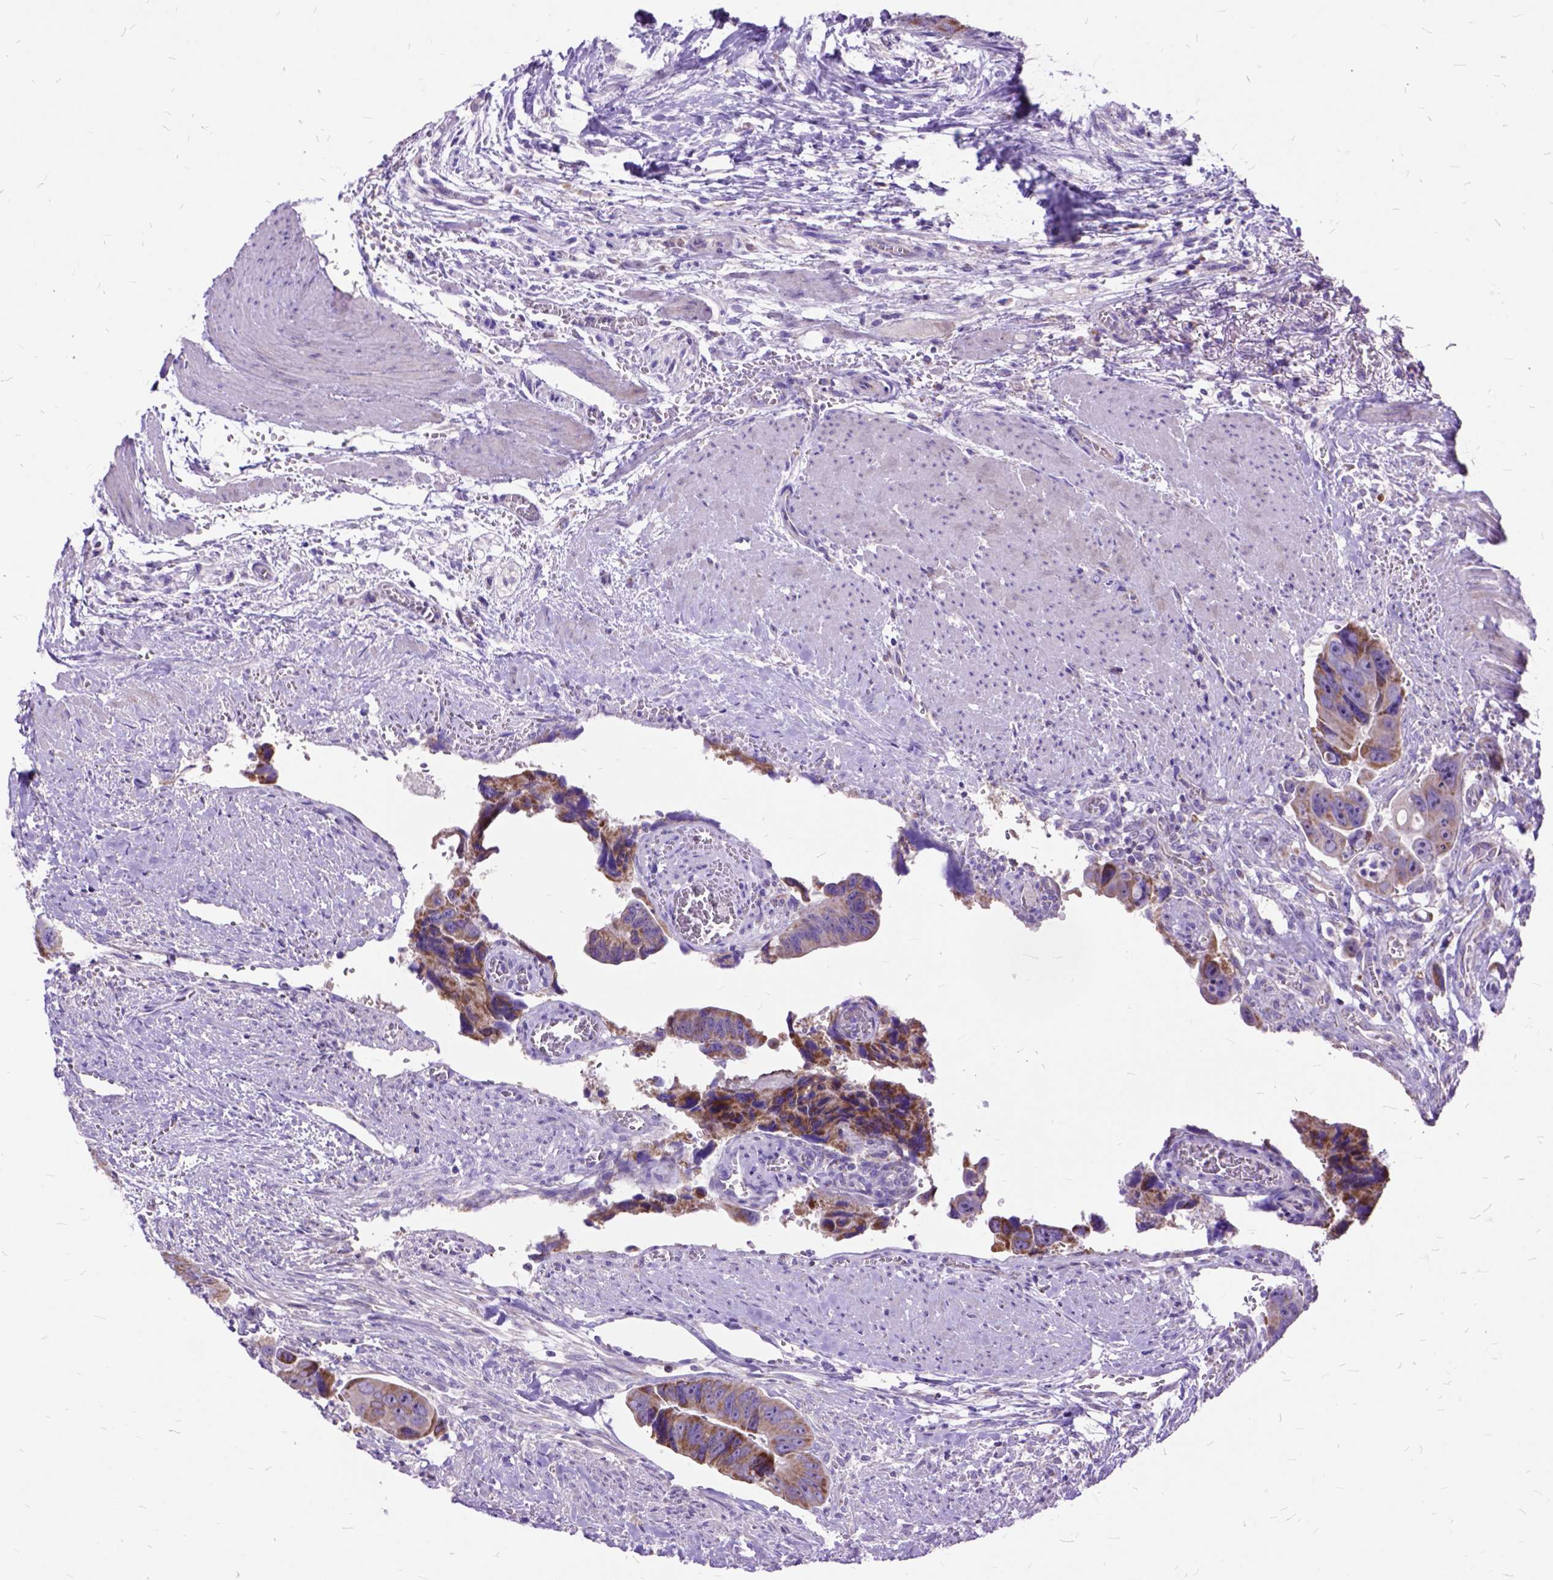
{"staining": {"intensity": "moderate", "quantity": "25%-75%", "location": "cytoplasmic/membranous"}, "tissue": "colorectal cancer", "cell_type": "Tumor cells", "image_type": "cancer", "snomed": [{"axis": "morphology", "description": "Adenocarcinoma, NOS"}, {"axis": "topography", "description": "Rectum"}], "caption": "Moderate cytoplasmic/membranous positivity for a protein is present in approximately 25%-75% of tumor cells of adenocarcinoma (colorectal) using immunohistochemistry.", "gene": "CTAG2", "patient": {"sex": "male", "age": 76}}